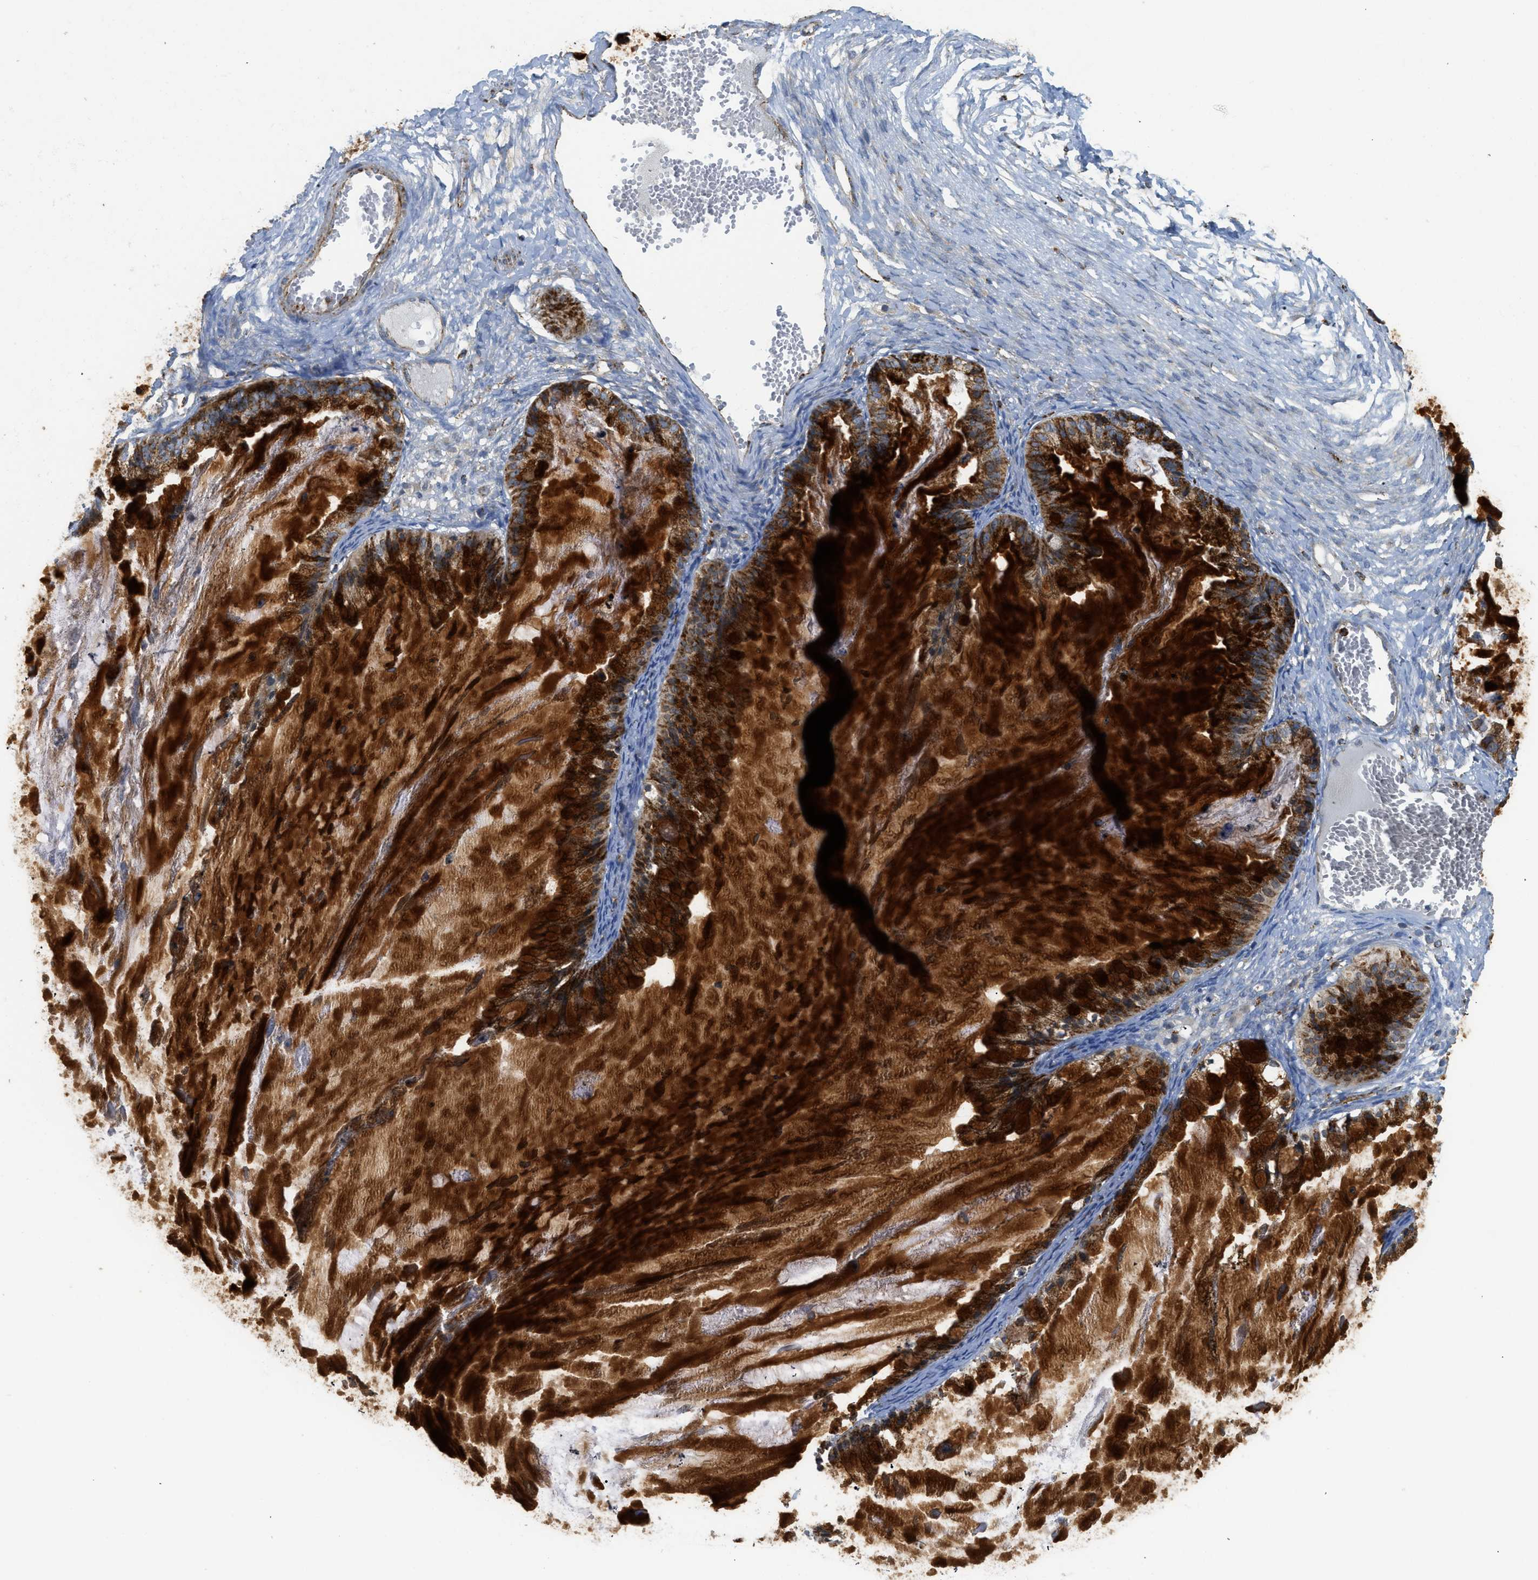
{"staining": {"intensity": "strong", "quantity": ">75%", "location": "cytoplasmic/membranous"}, "tissue": "ovarian cancer", "cell_type": "Tumor cells", "image_type": "cancer", "snomed": [{"axis": "morphology", "description": "Cystadenocarcinoma, mucinous, NOS"}, {"axis": "topography", "description": "Ovary"}], "caption": "IHC histopathology image of human ovarian cancer (mucinous cystadenocarcinoma) stained for a protein (brown), which shows high levels of strong cytoplasmic/membranous positivity in about >75% of tumor cells.", "gene": "SQOR", "patient": {"sex": "female", "age": 57}}